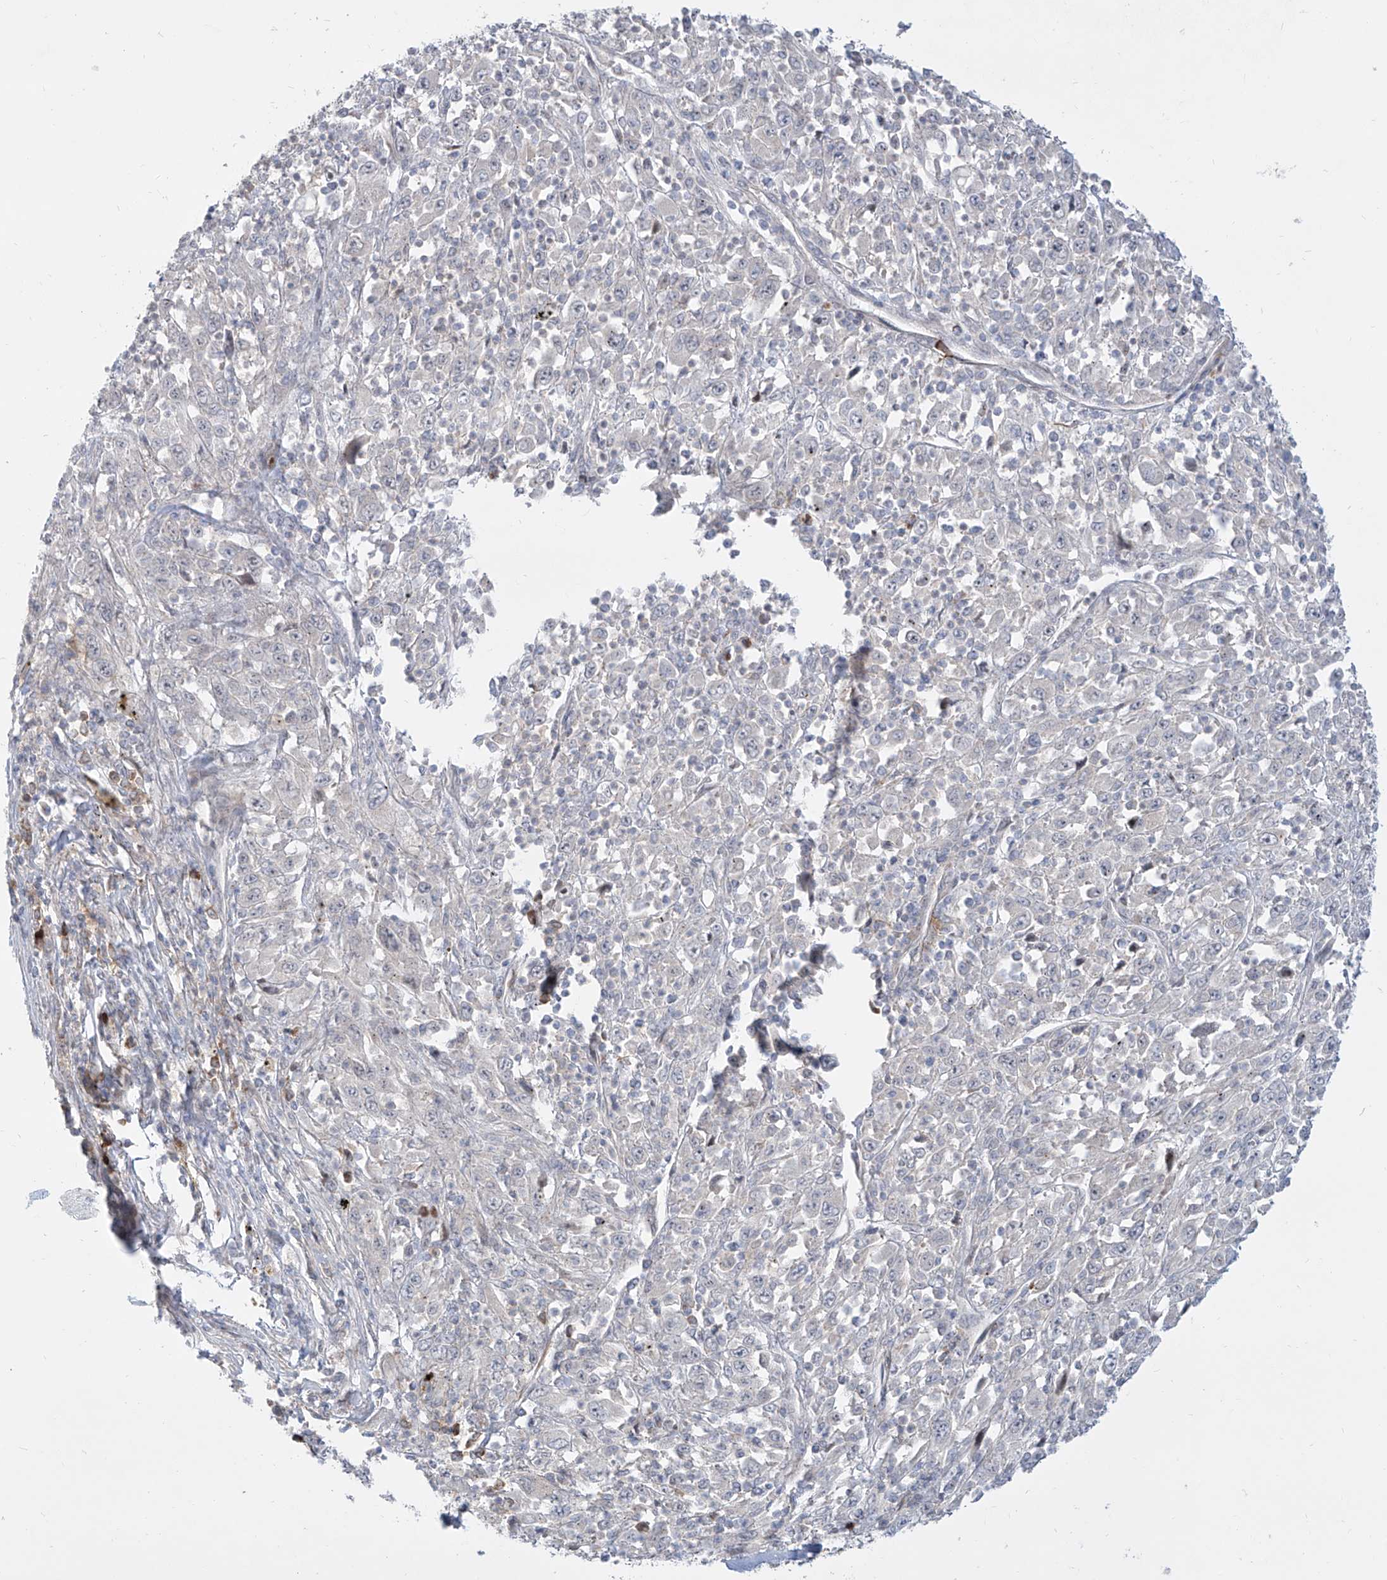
{"staining": {"intensity": "negative", "quantity": "none", "location": "none"}, "tissue": "melanoma", "cell_type": "Tumor cells", "image_type": "cancer", "snomed": [{"axis": "morphology", "description": "Malignant melanoma, Metastatic site"}, {"axis": "topography", "description": "Skin"}], "caption": "There is no significant positivity in tumor cells of malignant melanoma (metastatic site).", "gene": "LRRC1", "patient": {"sex": "female", "age": 56}}